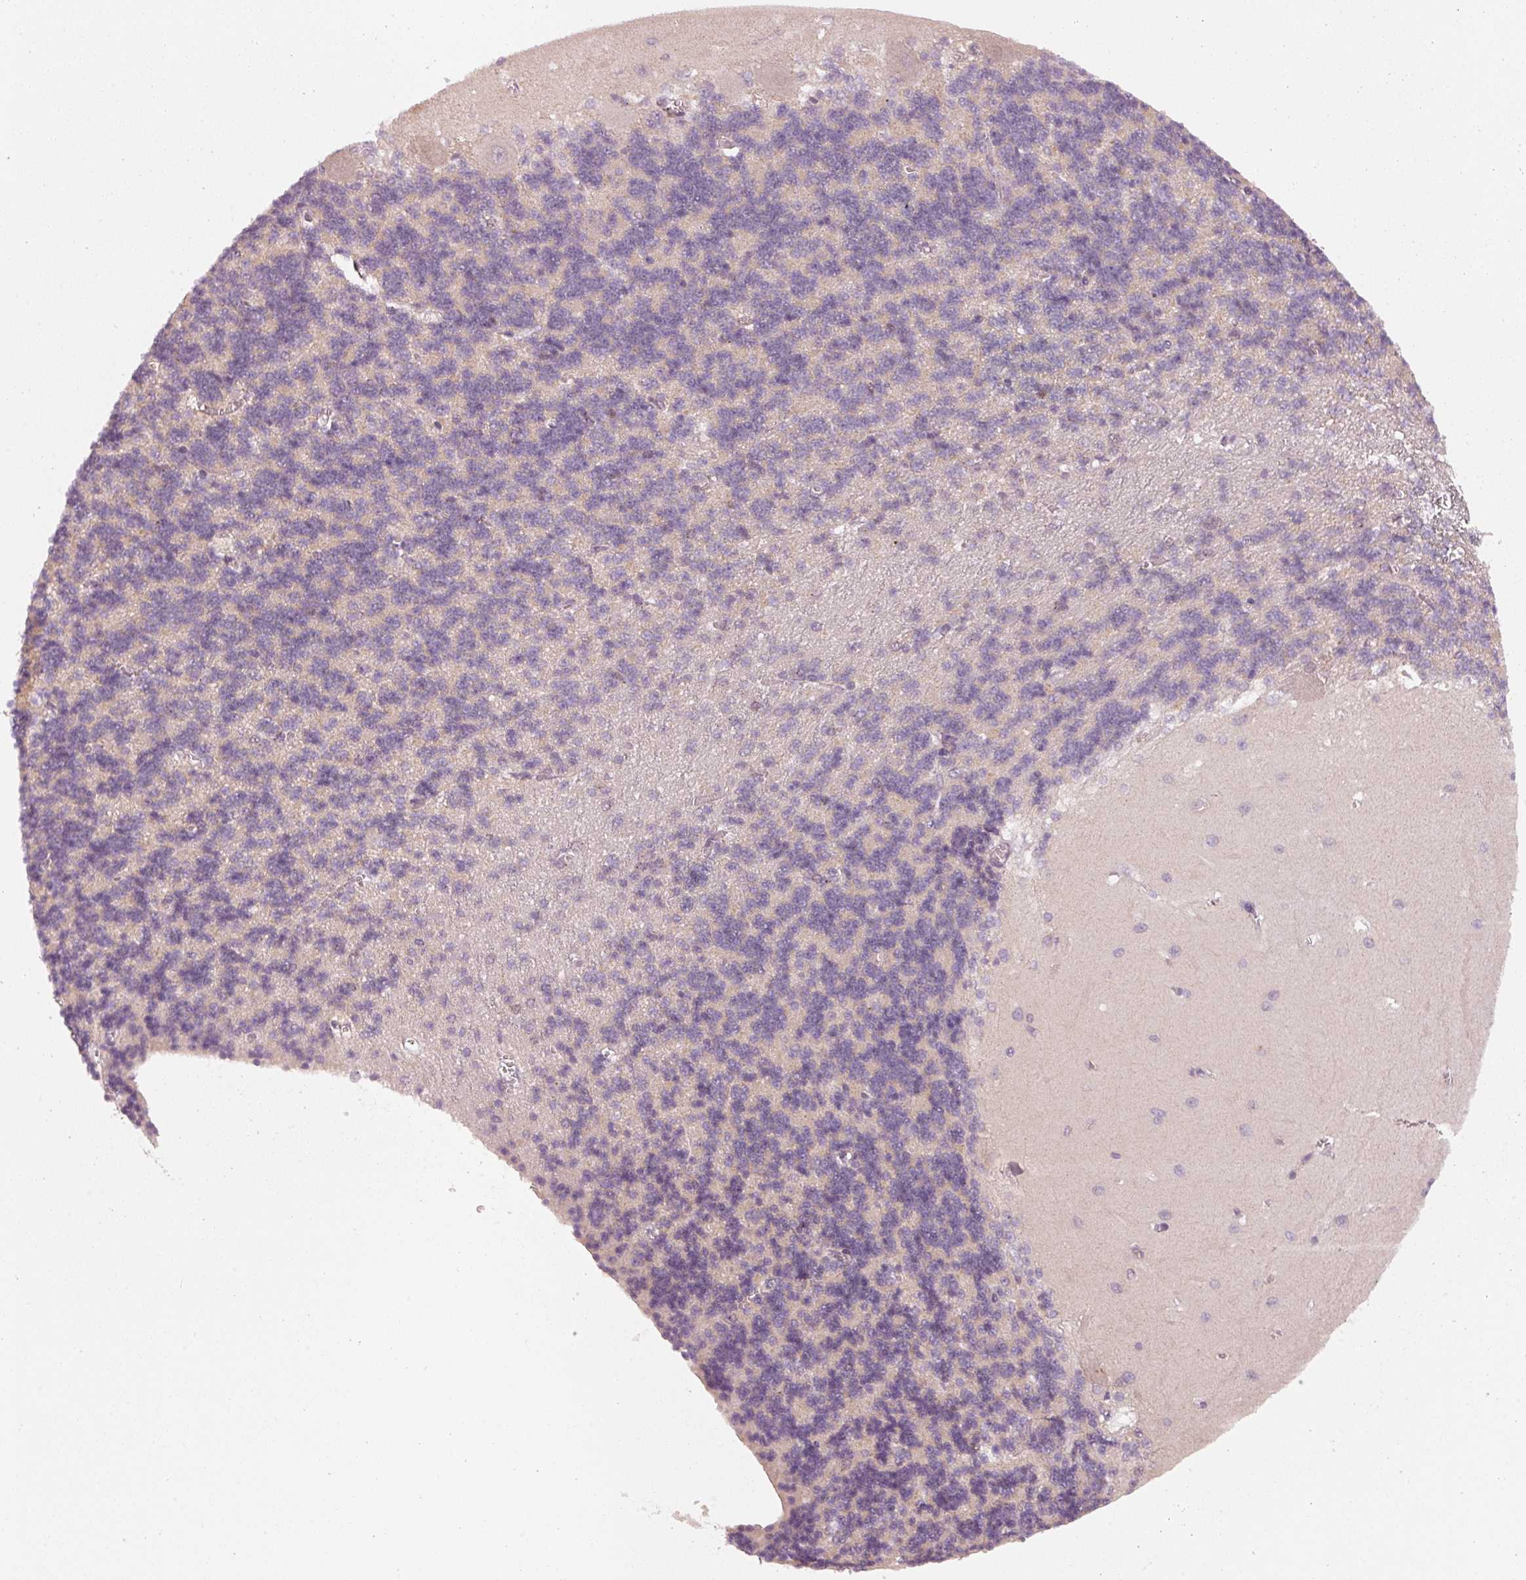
{"staining": {"intensity": "negative", "quantity": "none", "location": "none"}, "tissue": "cerebellum", "cell_type": "Cells in granular layer", "image_type": "normal", "snomed": [{"axis": "morphology", "description": "Normal tissue, NOS"}, {"axis": "topography", "description": "Cerebellum"}], "caption": "The image displays no significant expression in cells in granular layer of cerebellum.", "gene": "DAPP1", "patient": {"sex": "male", "age": 37}}